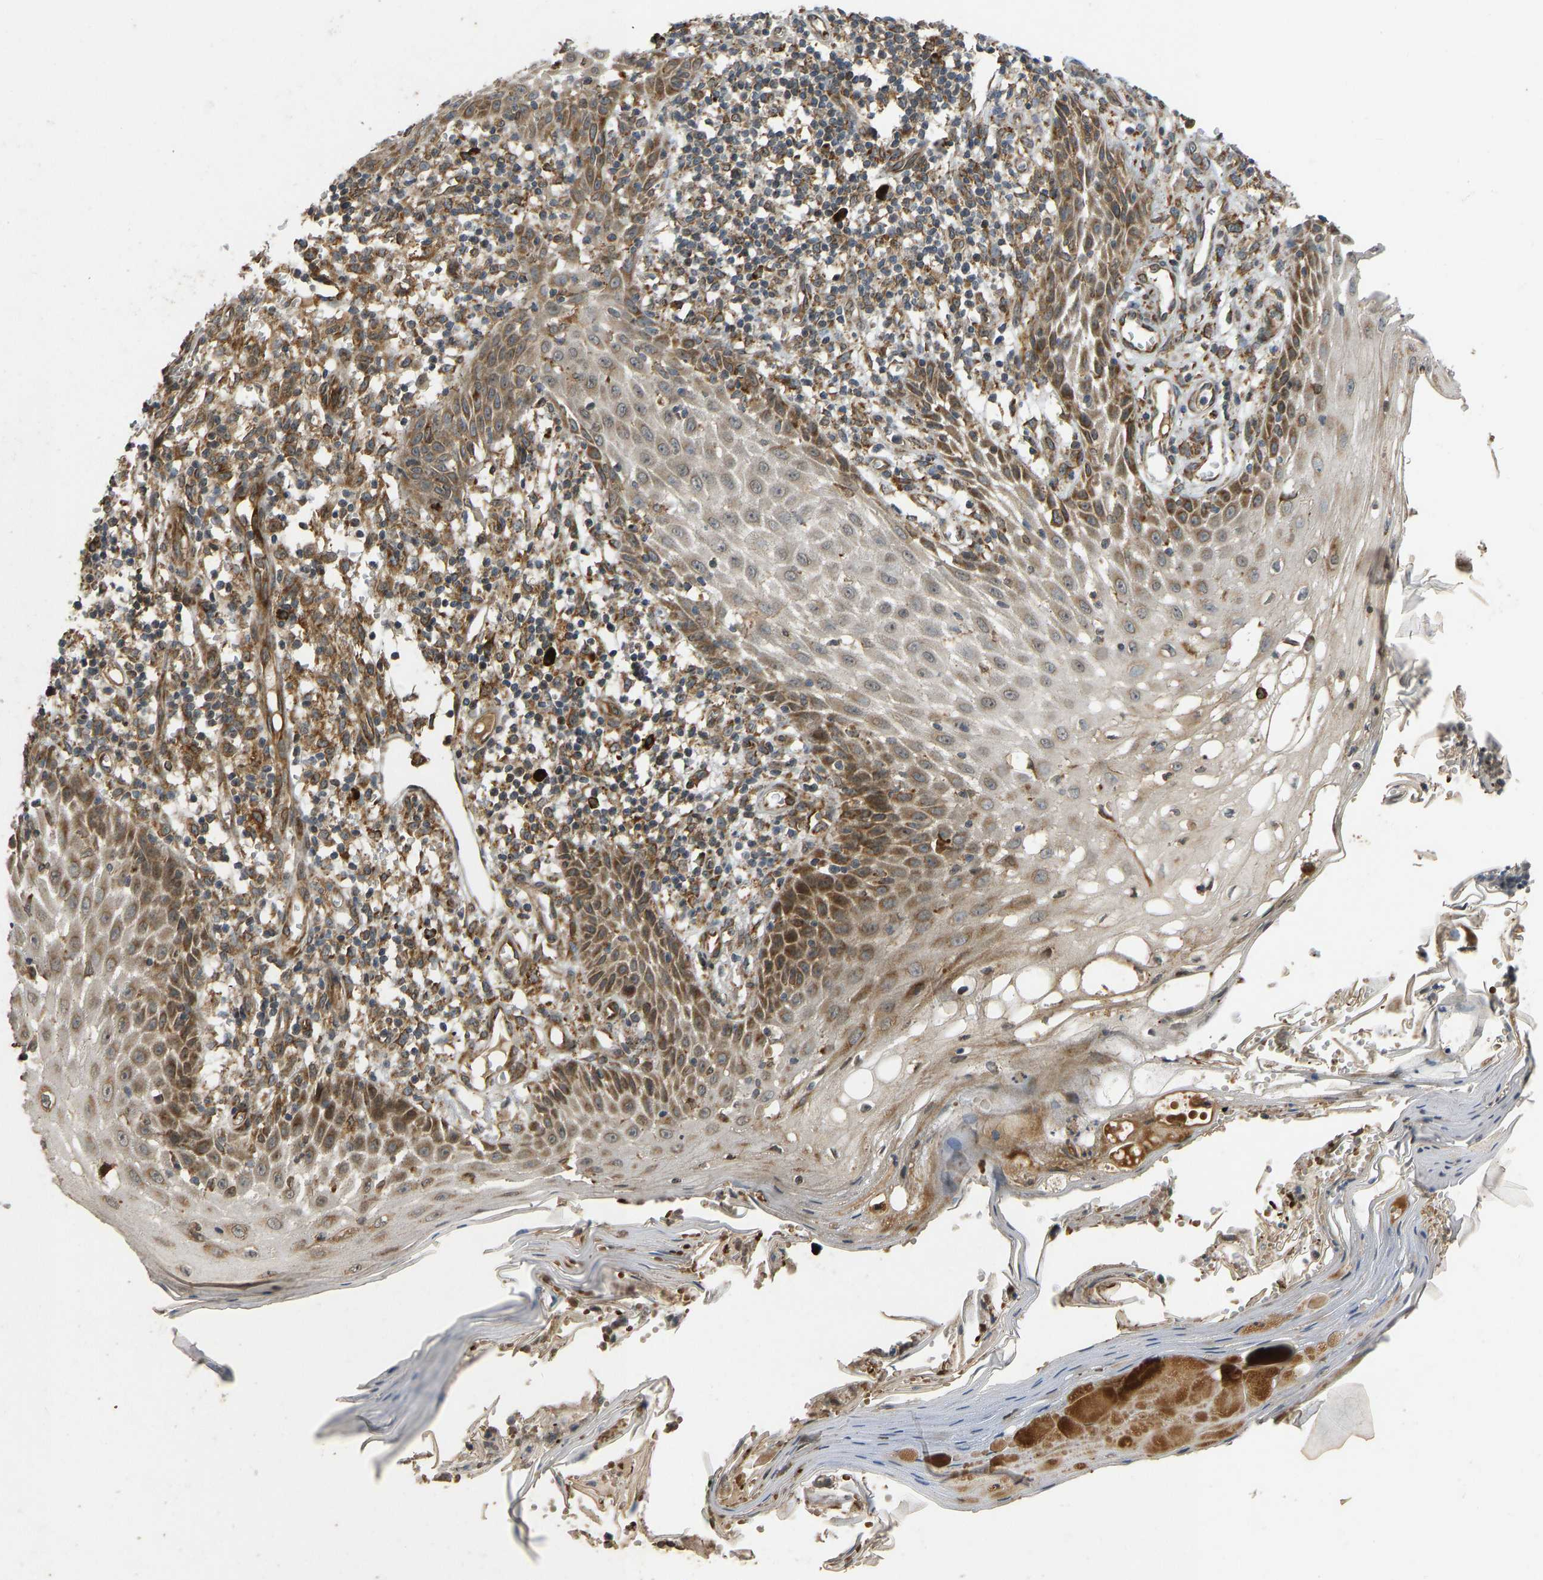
{"staining": {"intensity": "moderate", "quantity": ">75%", "location": "cytoplasmic/membranous"}, "tissue": "skin cancer", "cell_type": "Tumor cells", "image_type": "cancer", "snomed": [{"axis": "morphology", "description": "Squamous cell carcinoma, NOS"}, {"axis": "topography", "description": "Skin"}], "caption": "This micrograph reveals immunohistochemistry staining of human skin cancer, with medium moderate cytoplasmic/membranous positivity in about >75% of tumor cells.", "gene": "RPN2", "patient": {"sex": "female", "age": 73}}